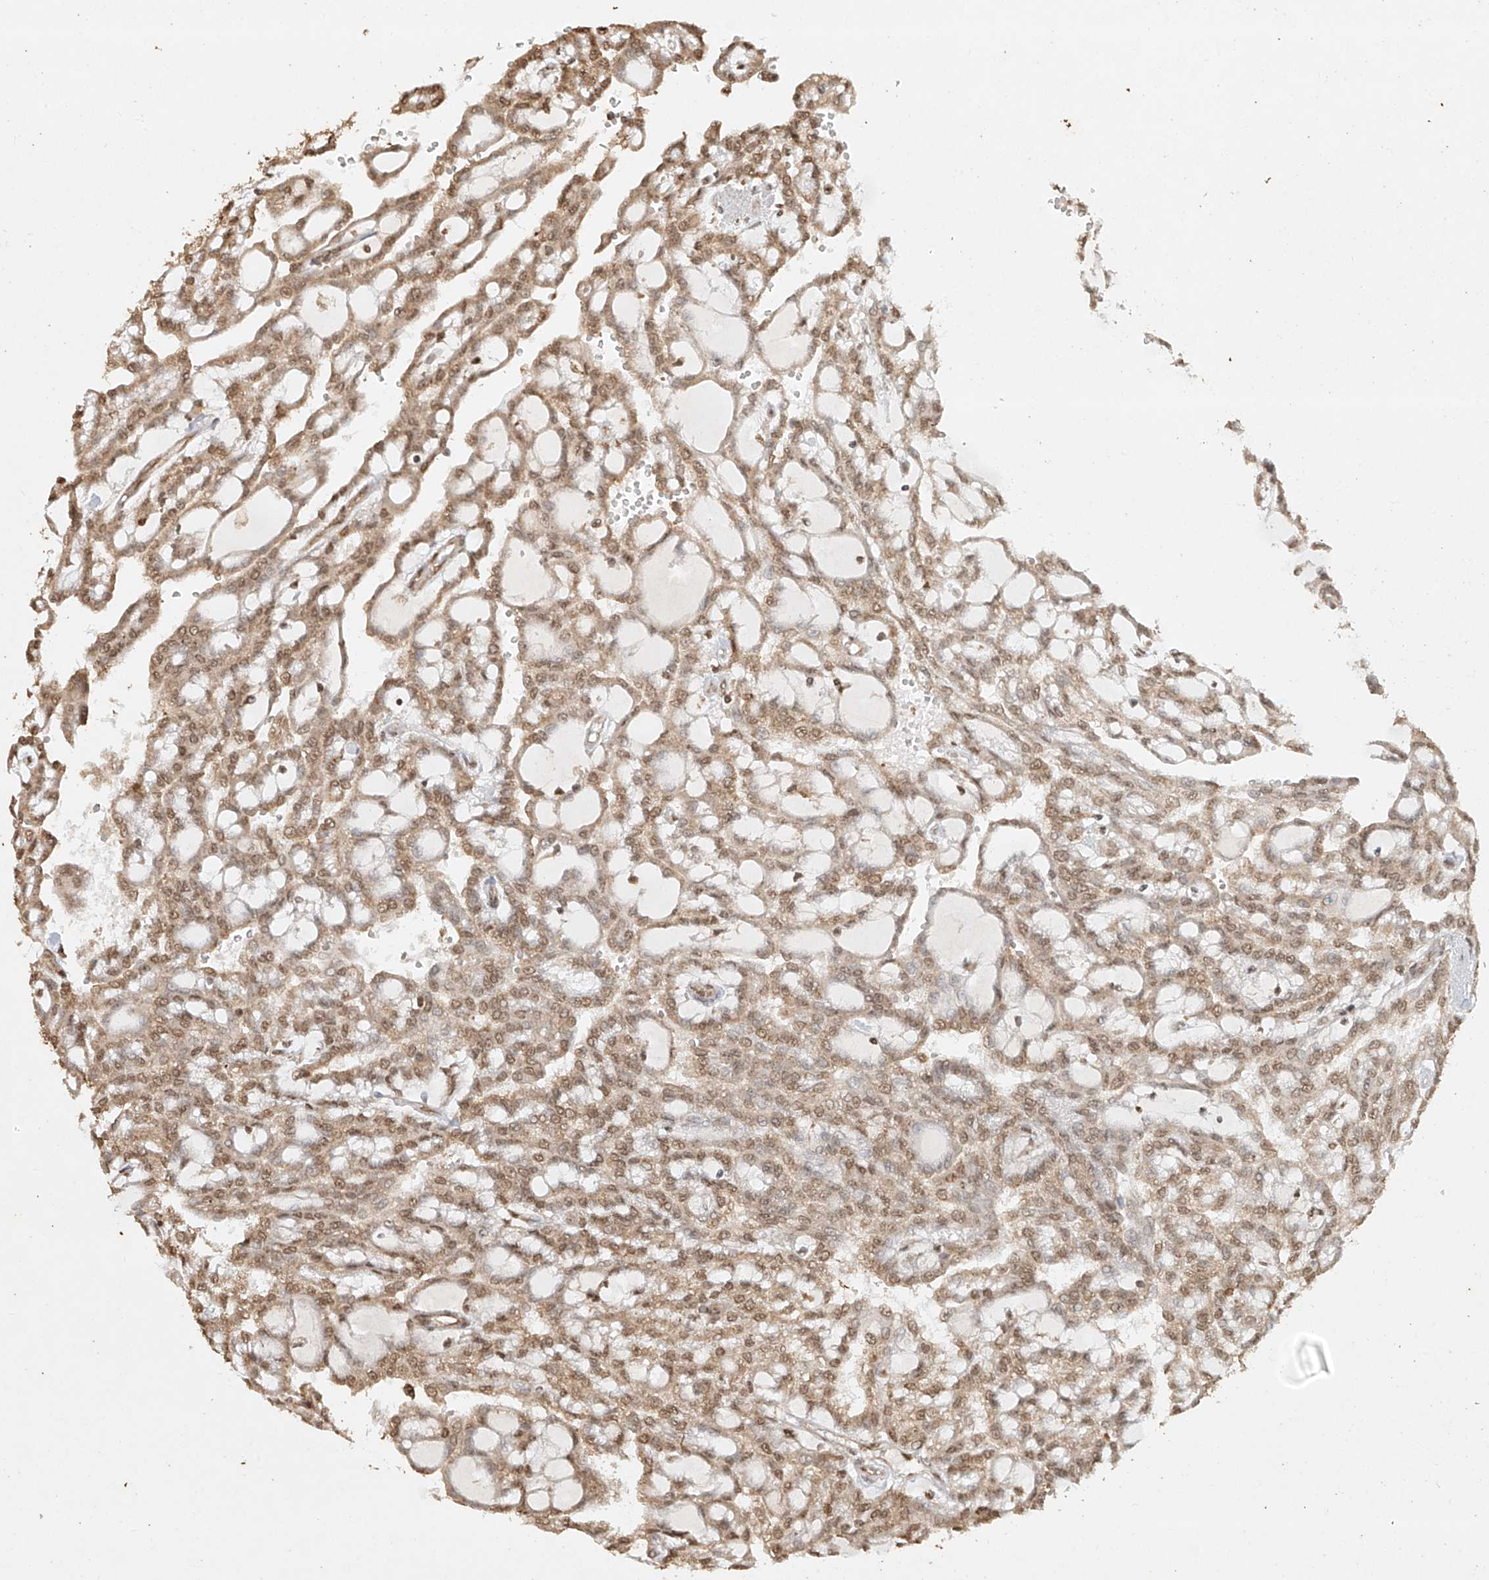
{"staining": {"intensity": "moderate", "quantity": ">75%", "location": "cytoplasmic/membranous,nuclear"}, "tissue": "renal cancer", "cell_type": "Tumor cells", "image_type": "cancer", "snomed": [{"axis": "morphology", "description": "Adenocarcinoma, NOS"}, {"axis": "topography", "description": "Kidney"}], "caption": "Tumor cells display medium levels of moderate cytoplasmic/membranous and nuclear expression in approximately >75% of cells in adenocarcinoma (renal). The staining was performed using DAB (3,3'-diaminobenzidine), with brown indicating positive protein expression. Nuclei are stained blue with hematoxylin.", "gene": "TIGAR", "patient": {"sex": "male", "age": 63}}